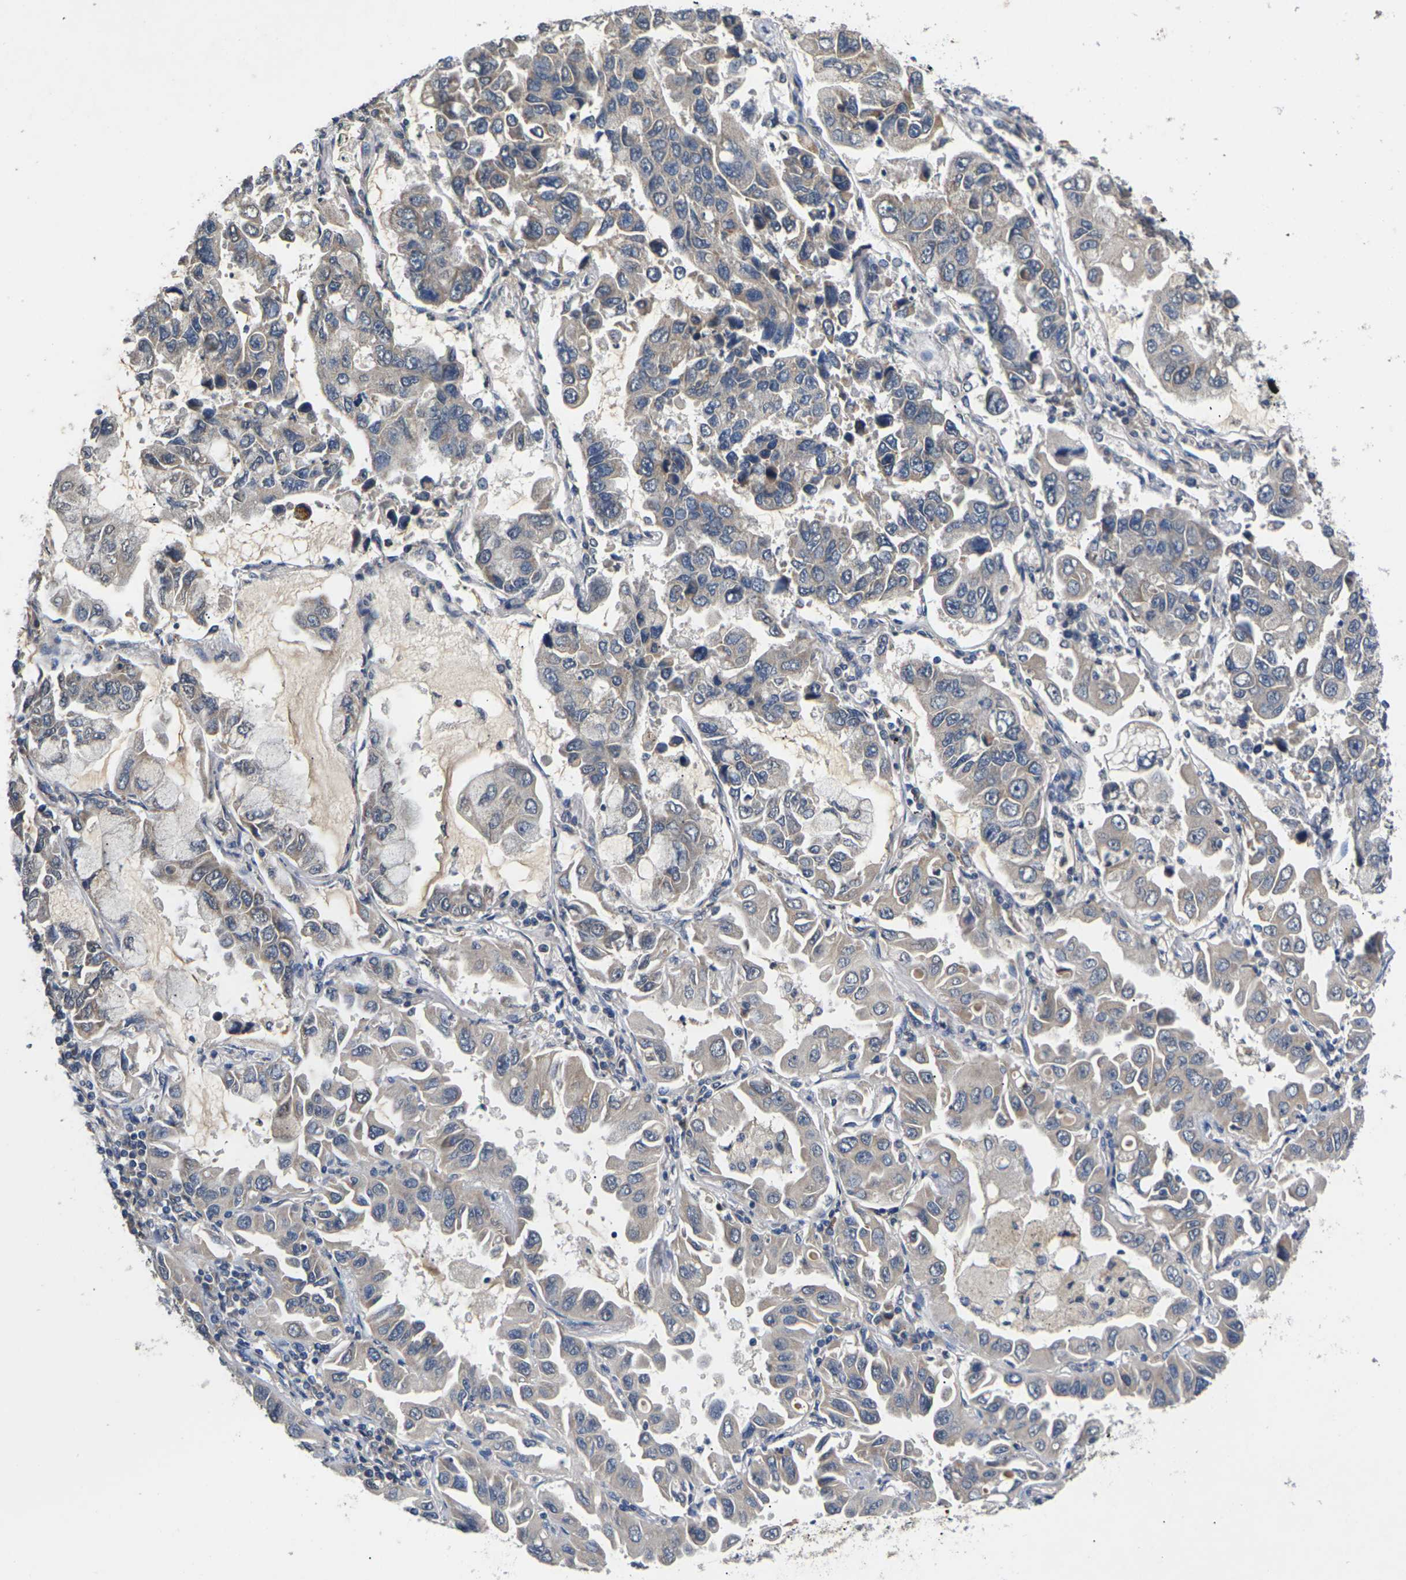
{"staining": {"intensity": "weak", "quantity": "<25%", "location": "cytoplasmic/membranous"}, "tissue": "lung cancer", "cell_type": "Tumor cells", "image_type": "cancer", "snomed": [{"axis": "morphology", "description": "Adenocarcinoma, NOS"}, {"axis": "topography", "description": "Lung"}], "caption": "Immunohistochemistry (IHC) of lung cancer demonstrates no expression in tumor cells.", "gene": "SLC2A2", "patient": {"sex": "male", "age": 64}}